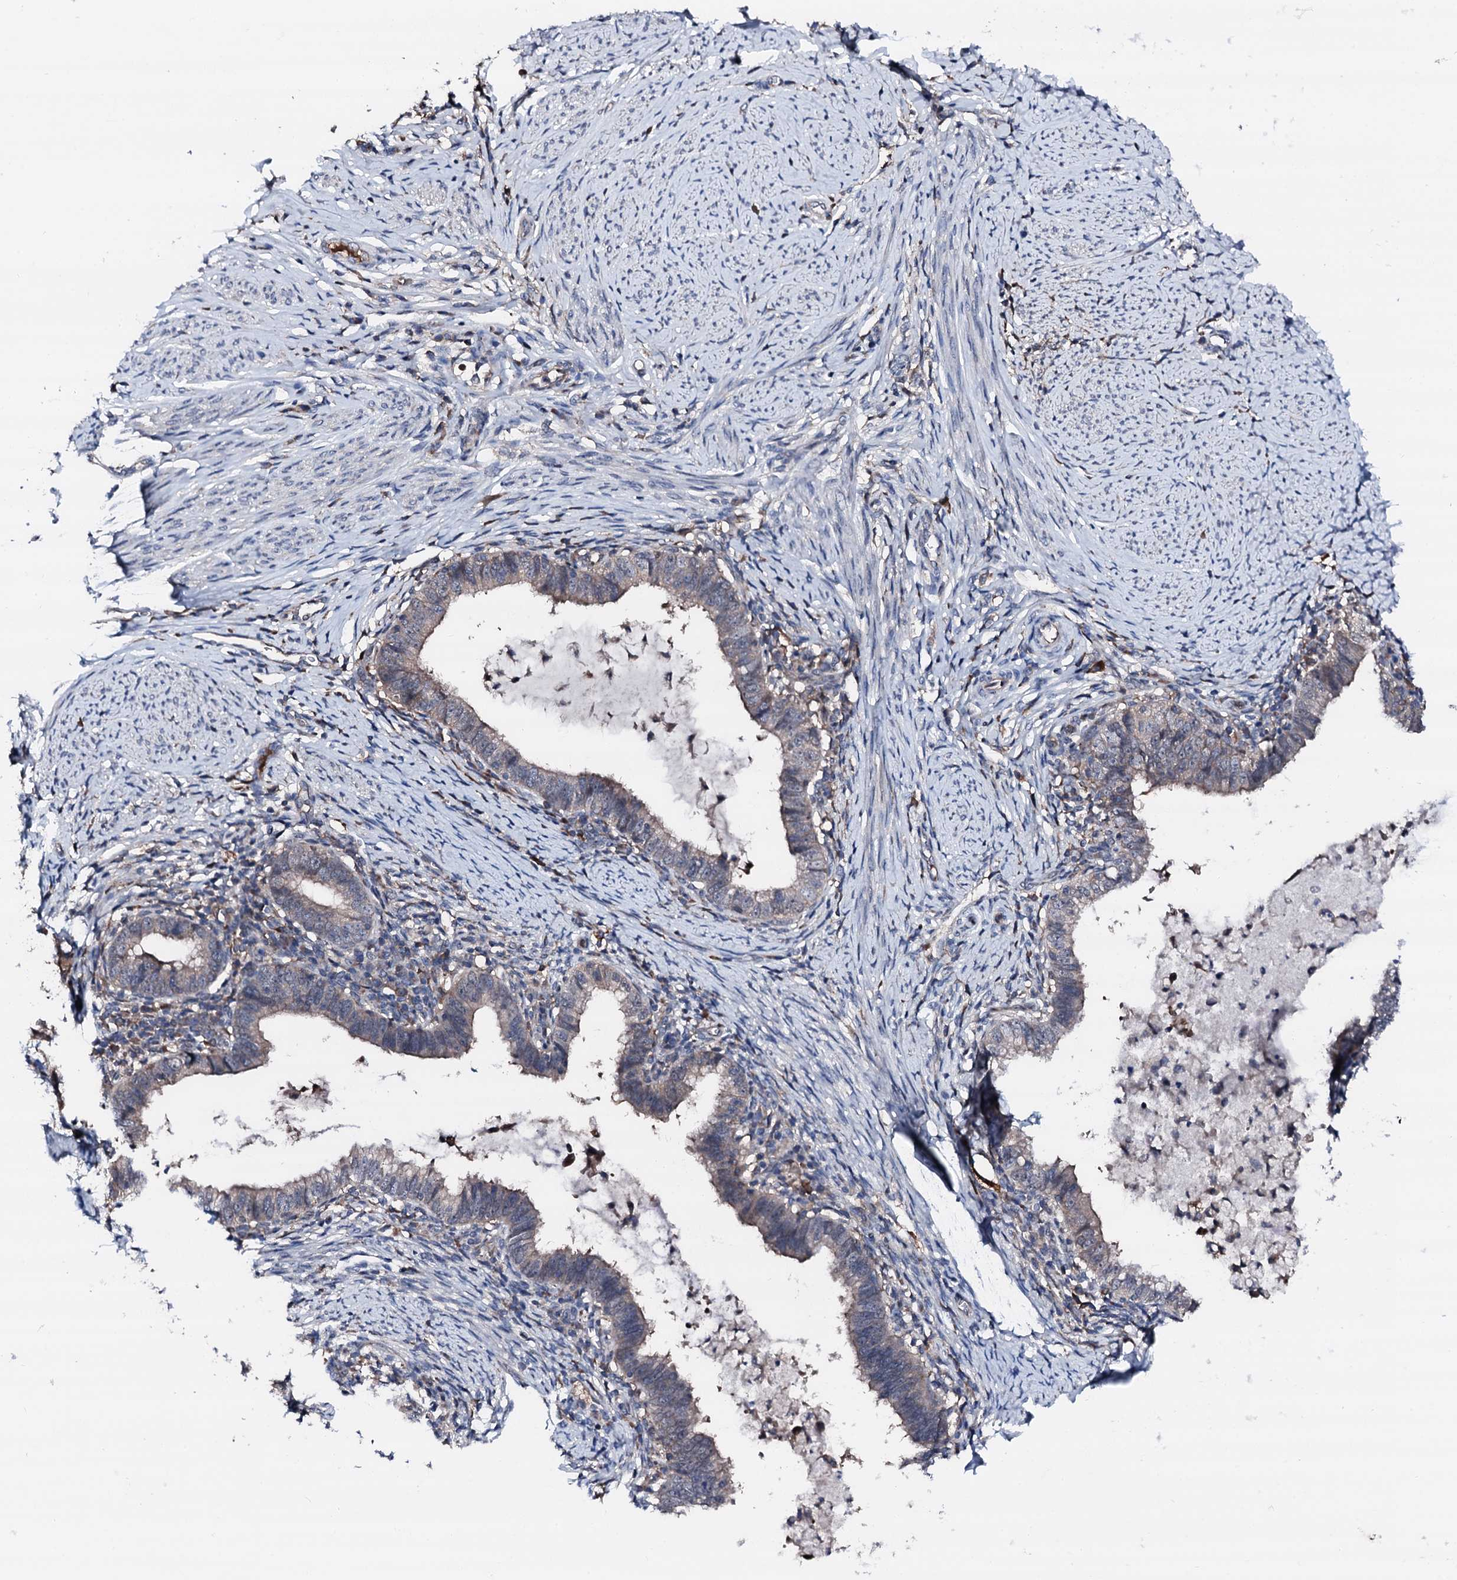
{"staining": {"intensity": "negative", "quantity": "none", "location": "none"}, "tissue": "cervical cancer", "cell_type": "Tumor cells", "image_type": "cancer", "snomed": [{"axis": "morphology", "description": "Adenocarcinoma, NOS"}, {"axis": "topography", "description": "Cervix"}], "caption": "A high-resolution image shows immunohistochemistry (IHC) staining of adenocarcinoma (cervical), which shows no significant staining in tumor cells.", "gene": "TRAFD1", "patient": {"sex": "female", "age": 36}}